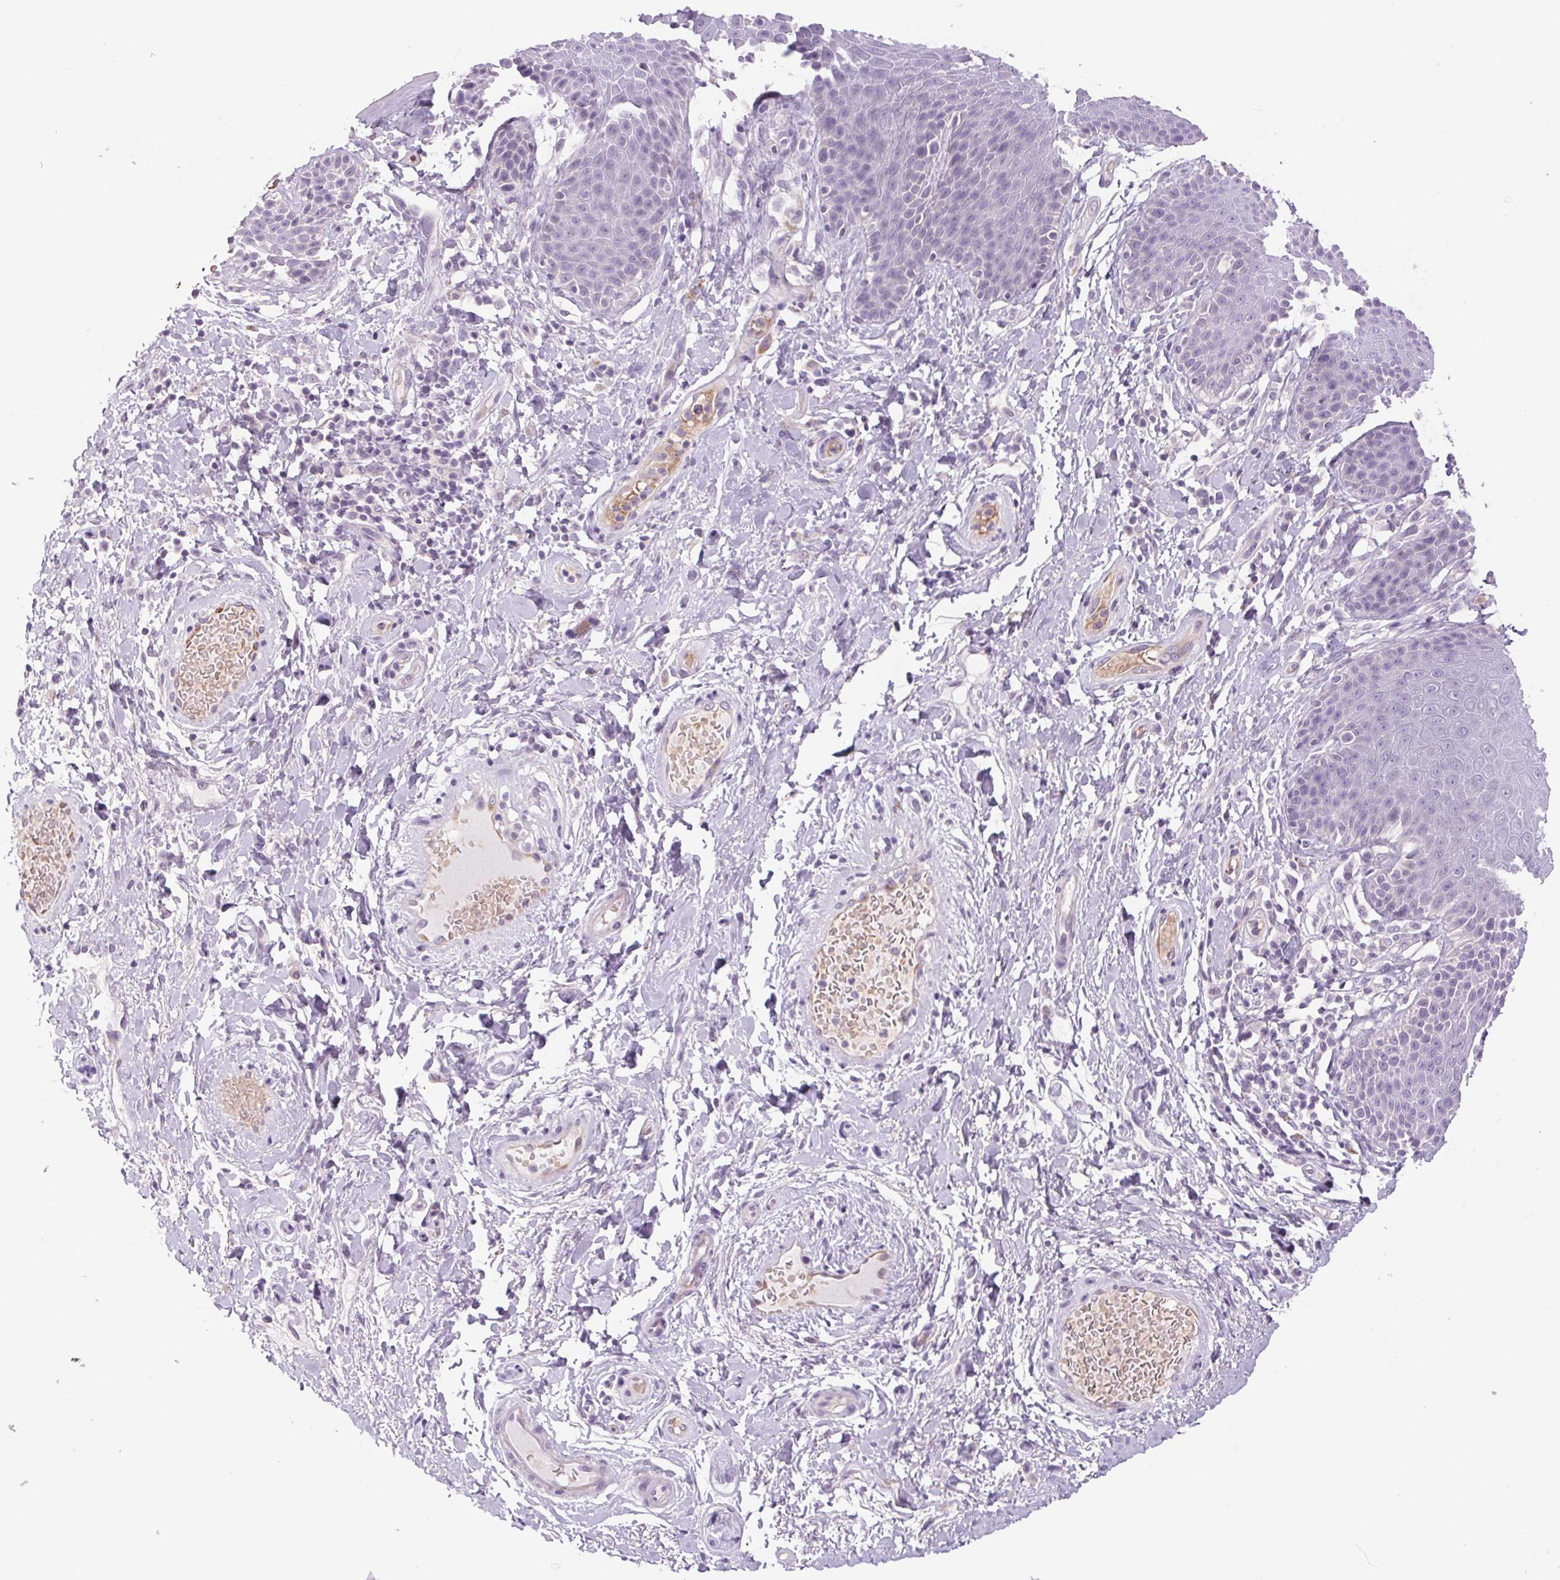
{"staining": {"intensity": "negative", "quantity": "none", "location": "none"}, "tissue": "skin", "cell_type": "Epidermal cells", "image_type": "normal", "snomed": [{"axis": "morphology", "description": "Normal tissue, NOS"}, {"axis": "topography", "description": "Anal"}, {"axis": "topography", "description": "Peripheral nerve tissue"}], "caption": "There is no significant positivity in epidermal cells of skin. (DAB immunohistochemistry (IHC) with hematoxylin counter stain).", "gene": "IGFL3", "patient": {"sex": "male", "age": 51}}